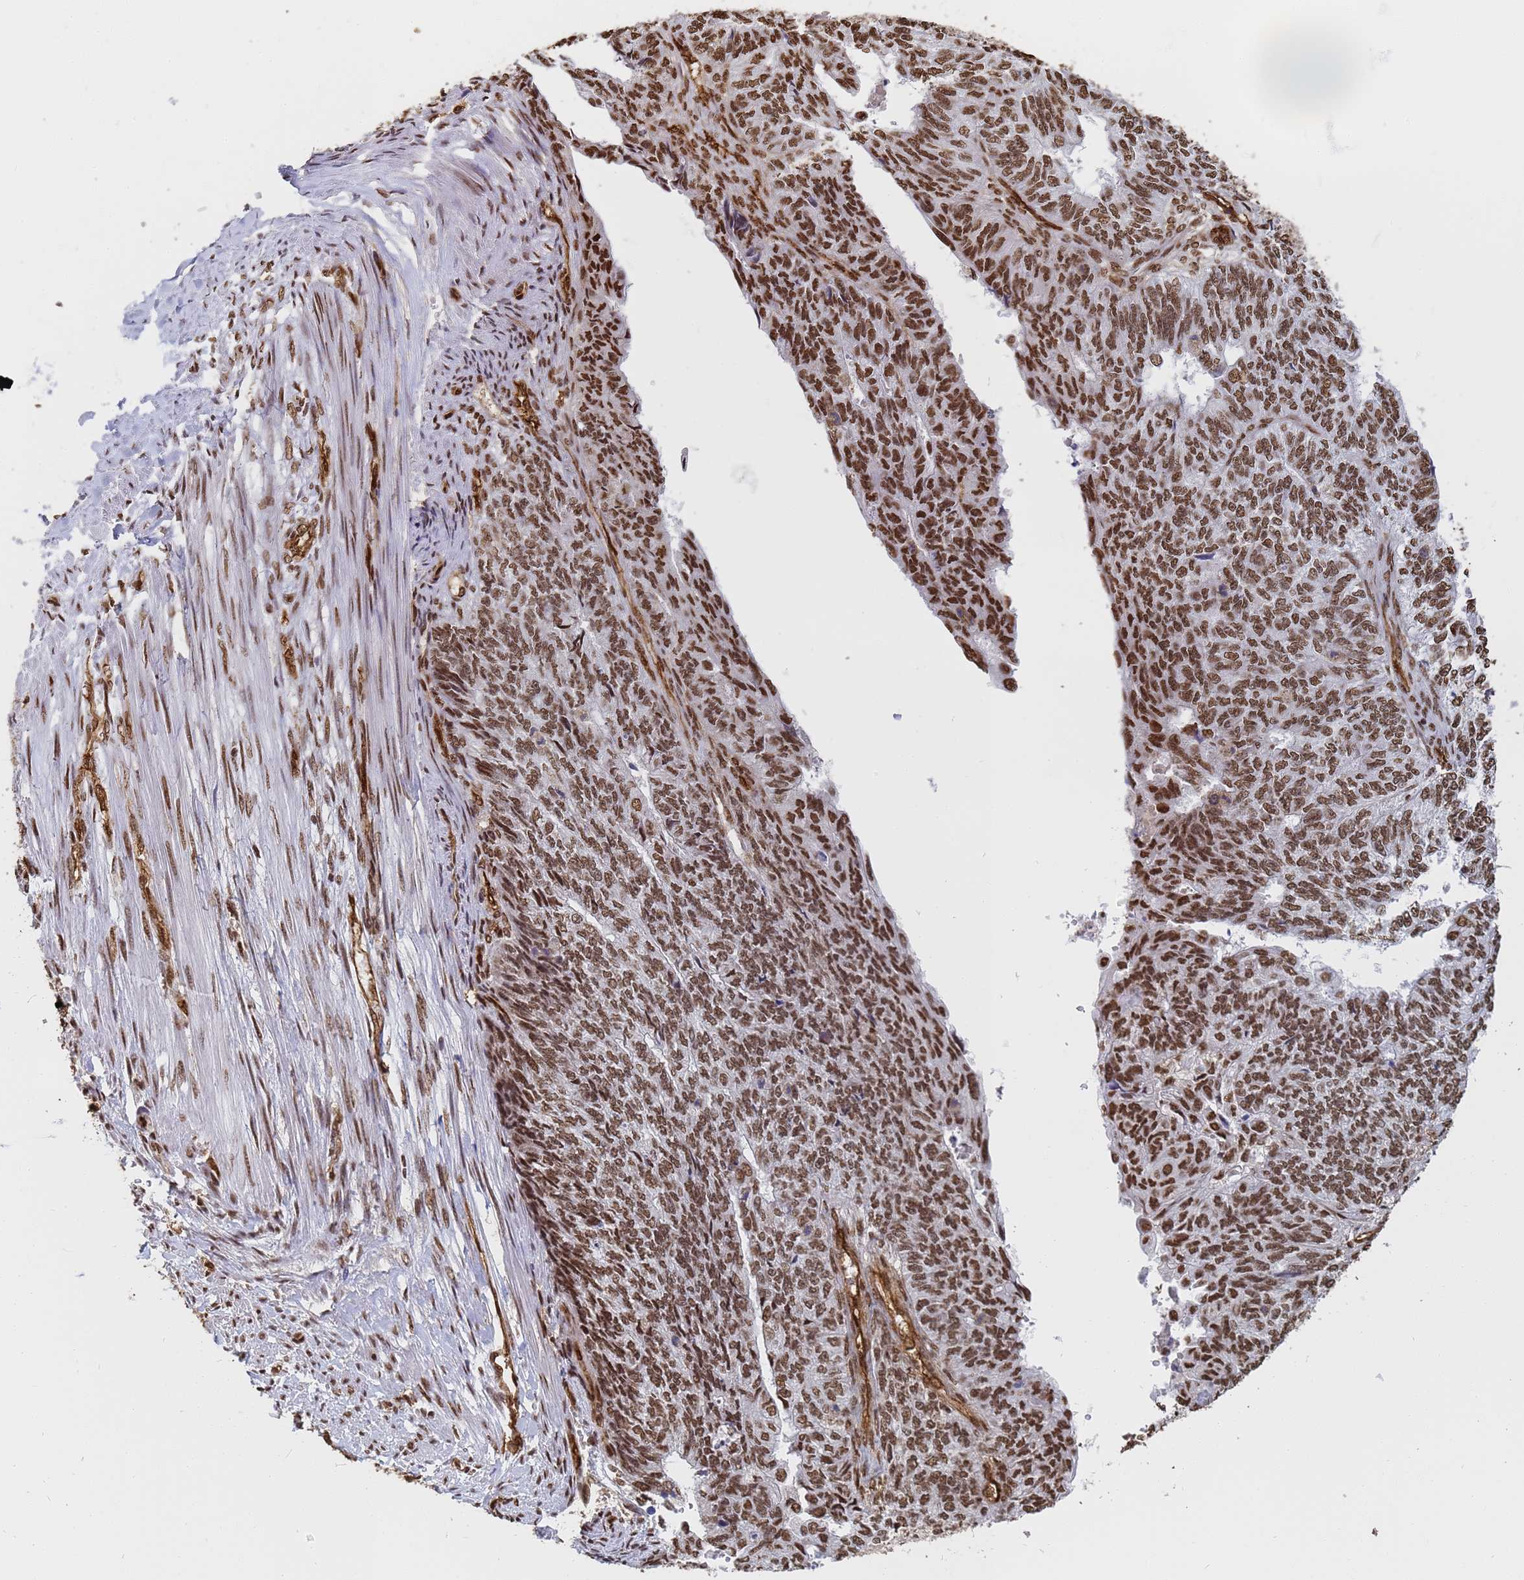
{"staining": {"intensity": "strong", "quantity": ">75%", "location": "nuclear"}, "tissue": "endometrial cancer", "cell_type": "Tumor cells", "image_type": "cancer", "snomed": [{"axis": "morphology", "description": "Adenocarcinoma, NOS"}, {"axis": "topography", "description": "Endometrium"}], "caption": "A high amount of strong nuclear staining is identified in approximately >75% of tumor cells in adenocarcinoma (endometrial) tissue.", "gene": "RAVER2", "patient": {"sex": "female", "age": 32}}